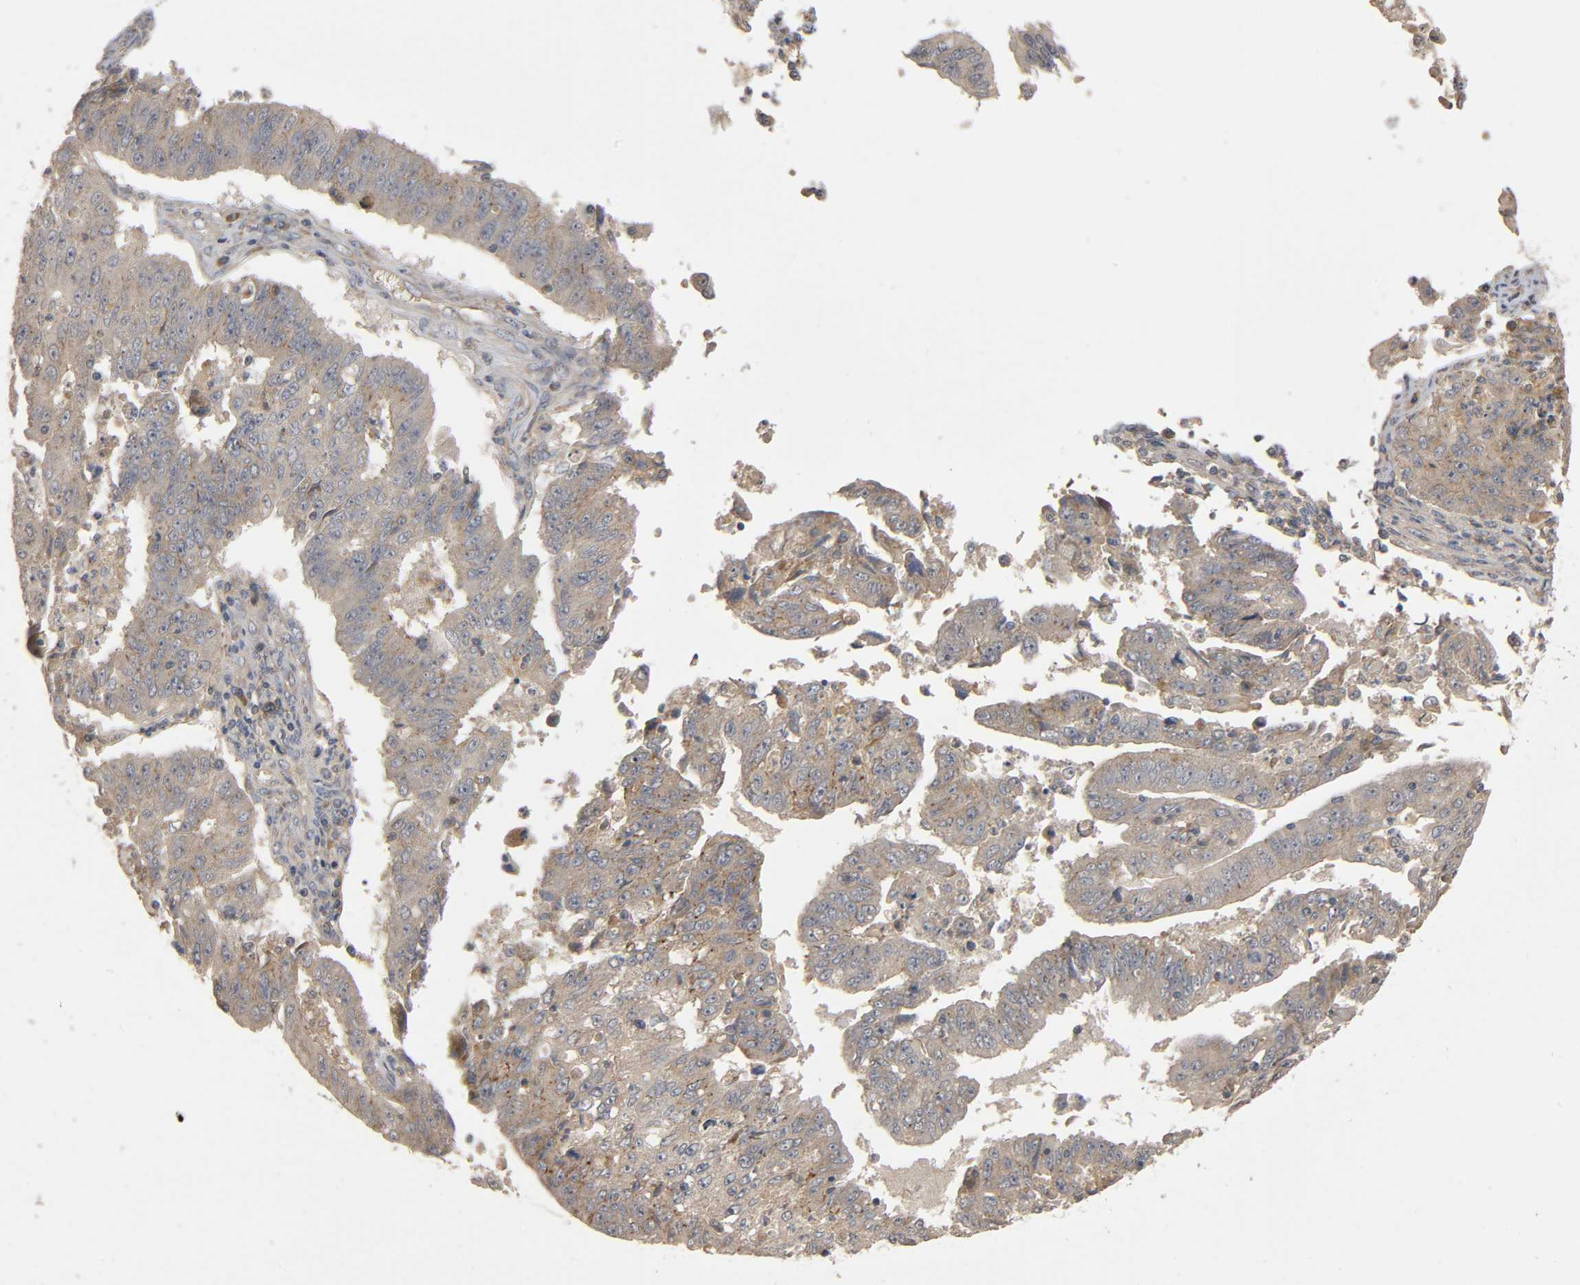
{"staining": {"intensity": "weak", "quantity": "25%-75%", "location": "cytoplasmic/membranous"}, "tissue": "endometrial cancer", "cell_type": "Tumor cells", "image_type": "cancer", "snomed": [{"axis": "morphology", "description": "Adenocarcinoma, NOS"}, {"axis": "topography", "description": "Endometrium"}], "caption": "Tumor cells reveal weak cytoplasmic/membranous positivity in about 25%-75% of cells in endometrial adenocarcinoma. (IHC, brightfield microscopy, high magnification).", "gene": "SGSM1", "patient": {"sex": "female", "age": 42}}